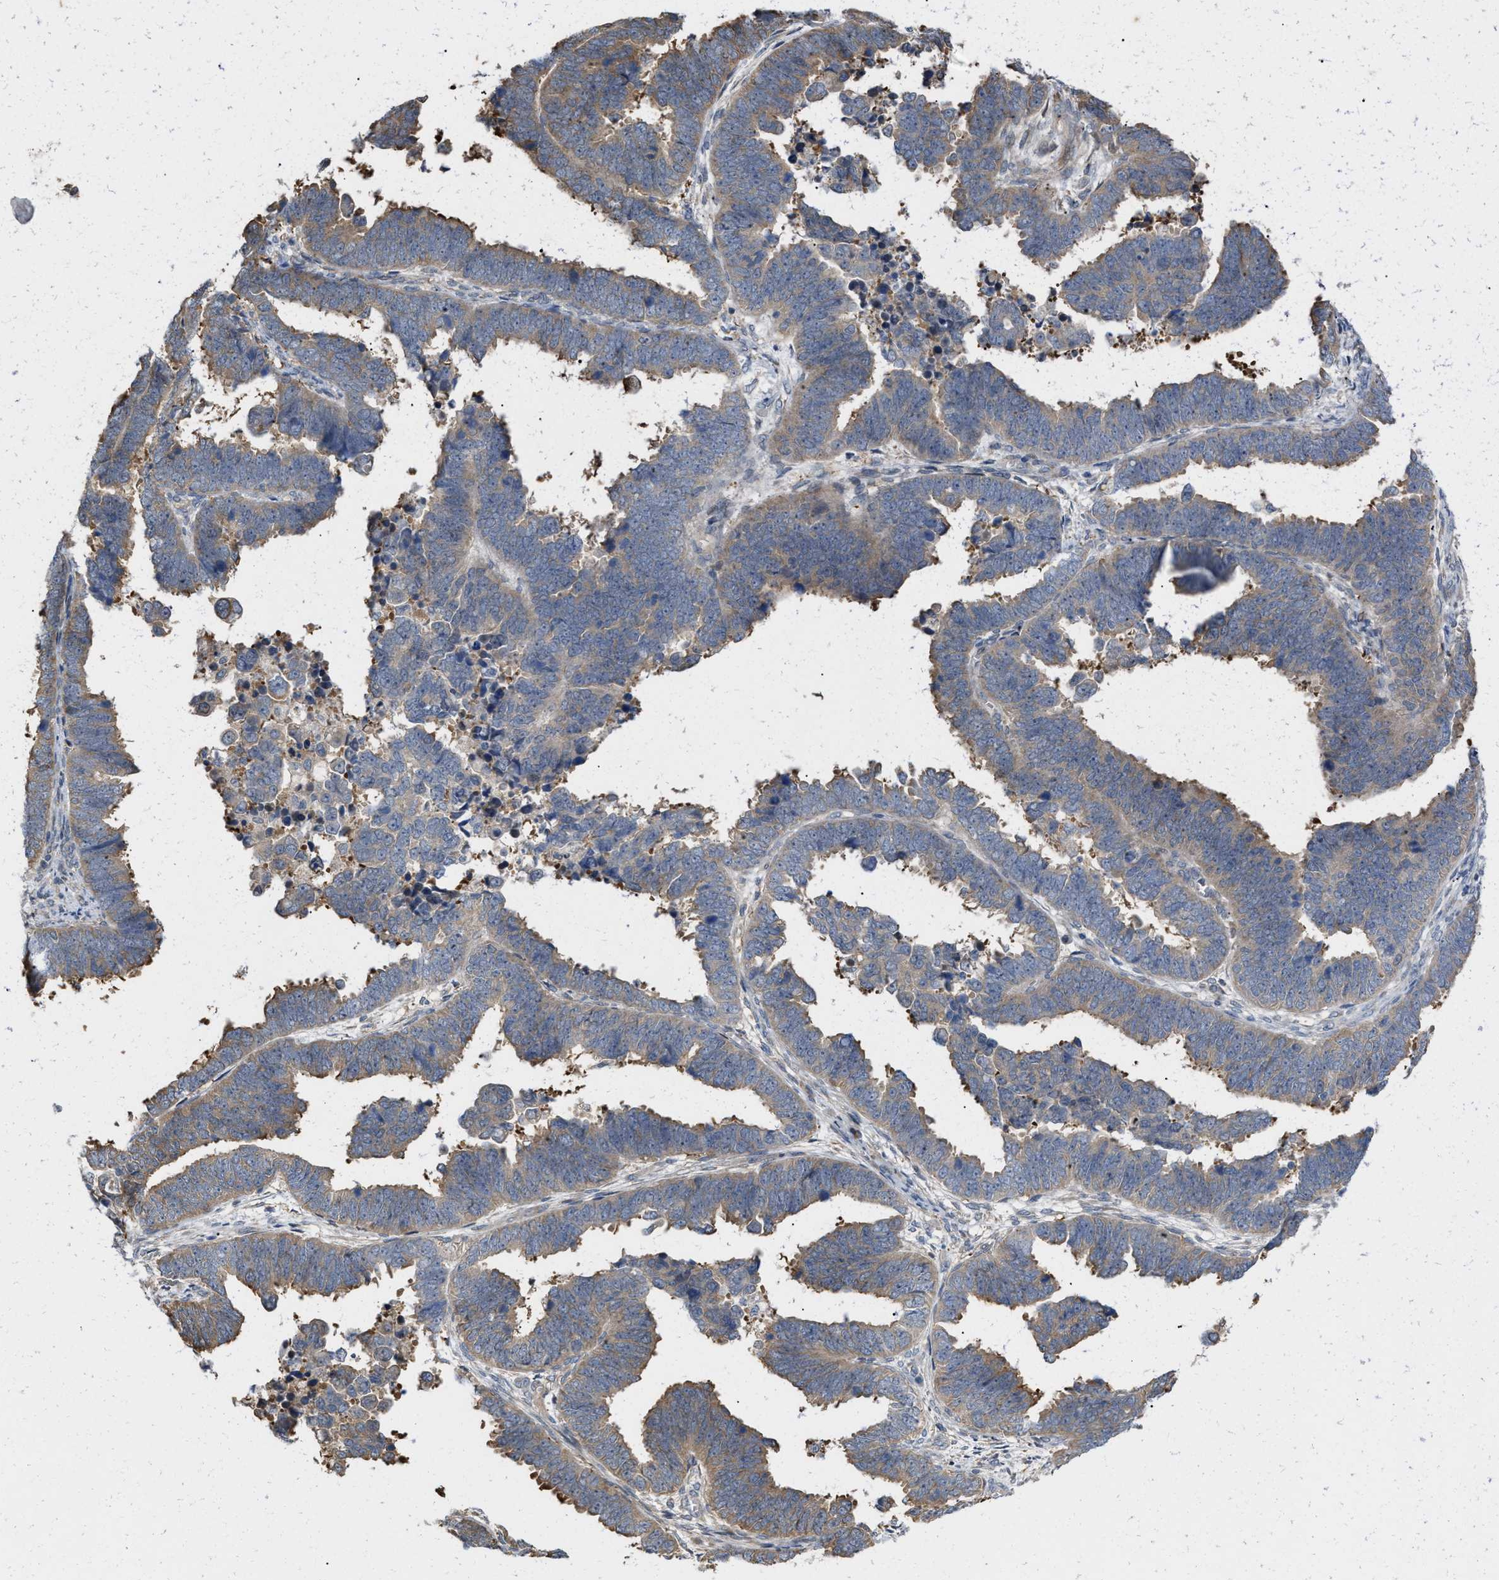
{"staining": {"intensity": "weak", "quantity": ">75%", "location": "cytoplasmic/membranous"}, "tissue": "endometrial cancer", "cell_type": "Tumor cells", "image_type": "cancer", "snomed": [{"axis": "morphology", "description": "Adenocarcinoma, NOS"}, {"axis": "topography", "description": "Endometrium"}], "caption": "Protein staining shows weak cytoplasmic/membranous positivity in about >75% of tumor cells in endometrial adenocarcinoma.", "gene": "CSNK1A1", "patient": {"sex": "female", "age": 75}}